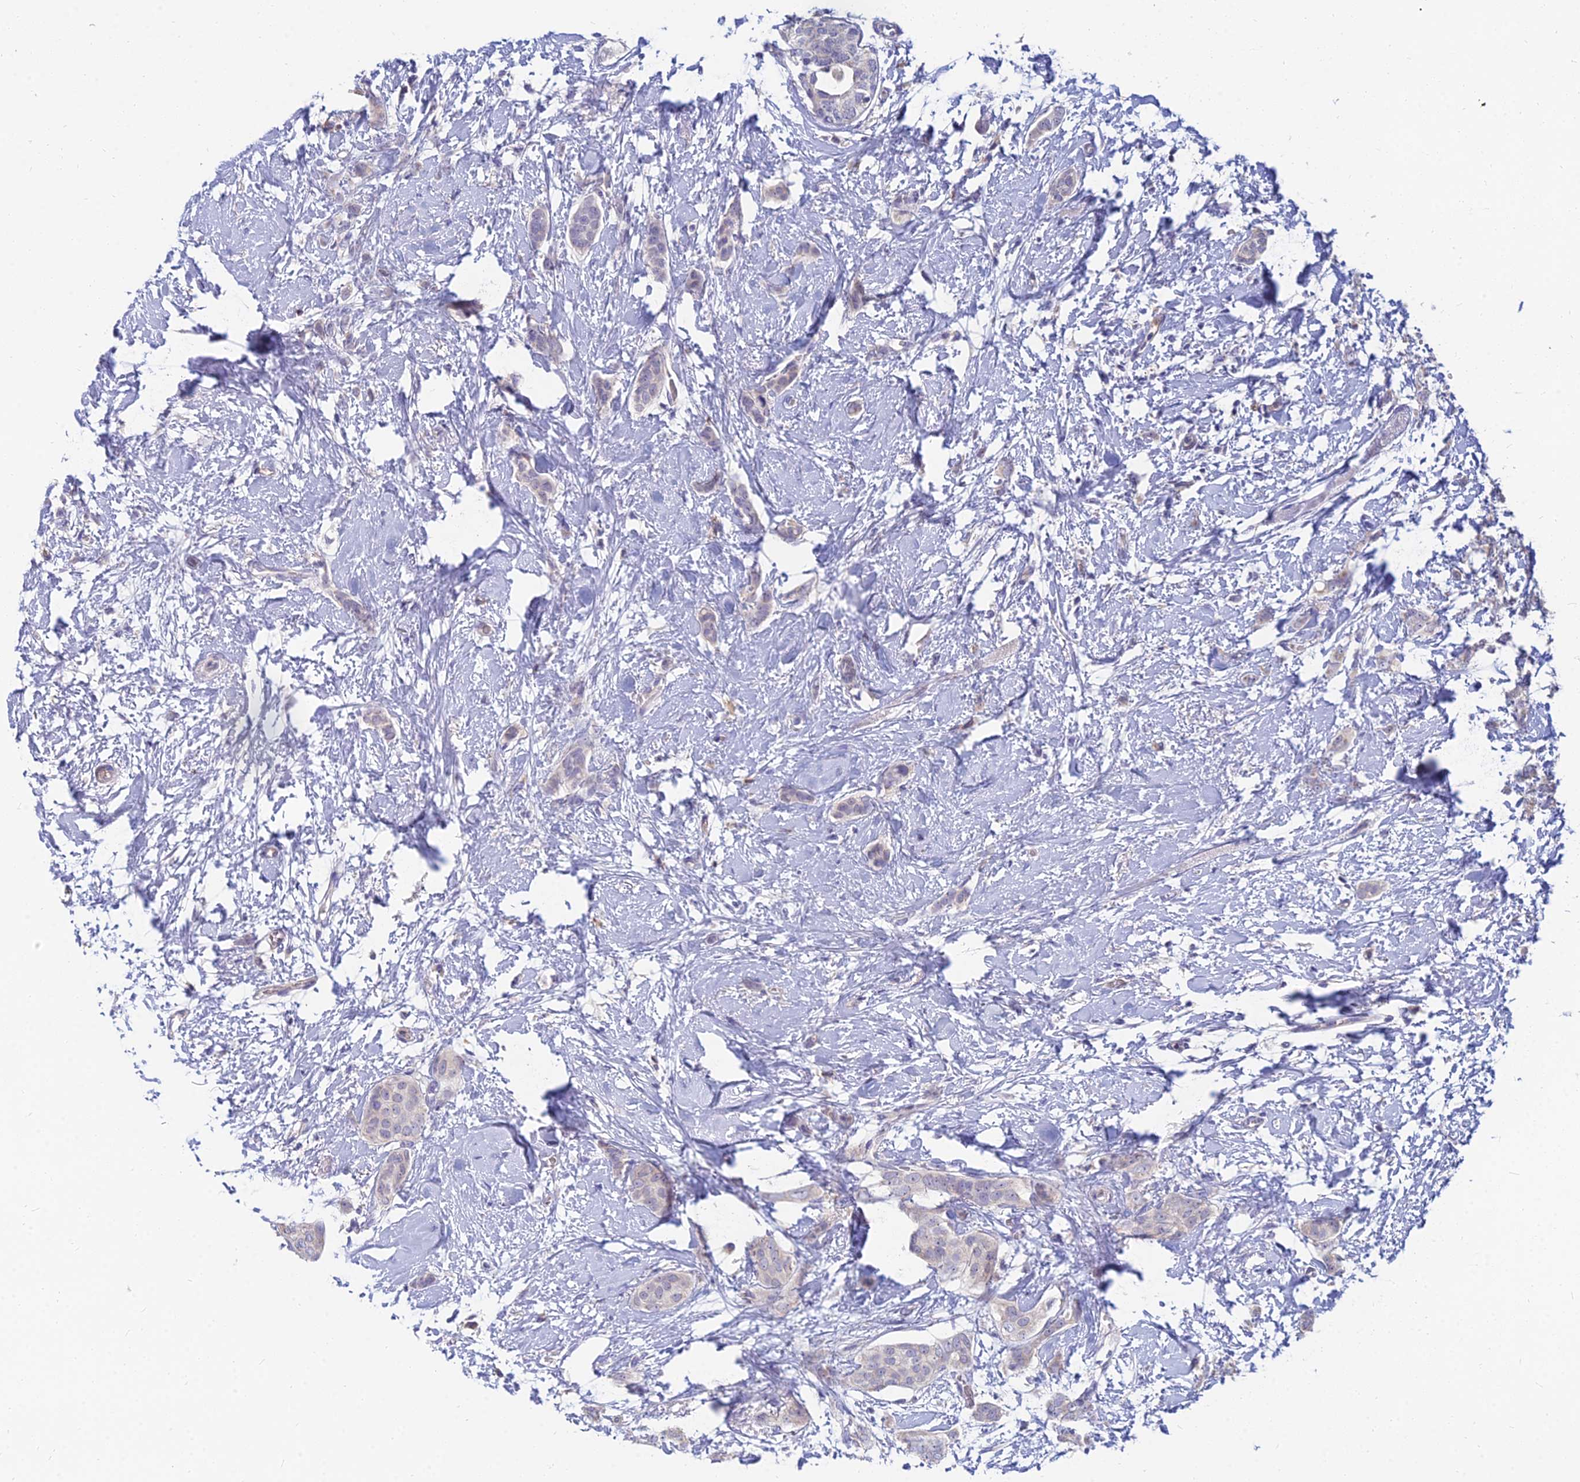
{"staining": {"intensity": "negative", "quantity": "none", "location": "none"}, "tissue": "breast cancer", "cell_type": "Tumor cells", "image_type": "cancer", "snomed": [{"axis": "morphology", "description": "Duct carcinoma"}, {"axis": "topography", "description": "Breast"}], "caption": "Protein analysis of breast infiltrating ductal carcinoma shows no significant positivity in tumor cells.", "gene": "GOLGA6D", "patient": {"sex": "female", "age": 72}}